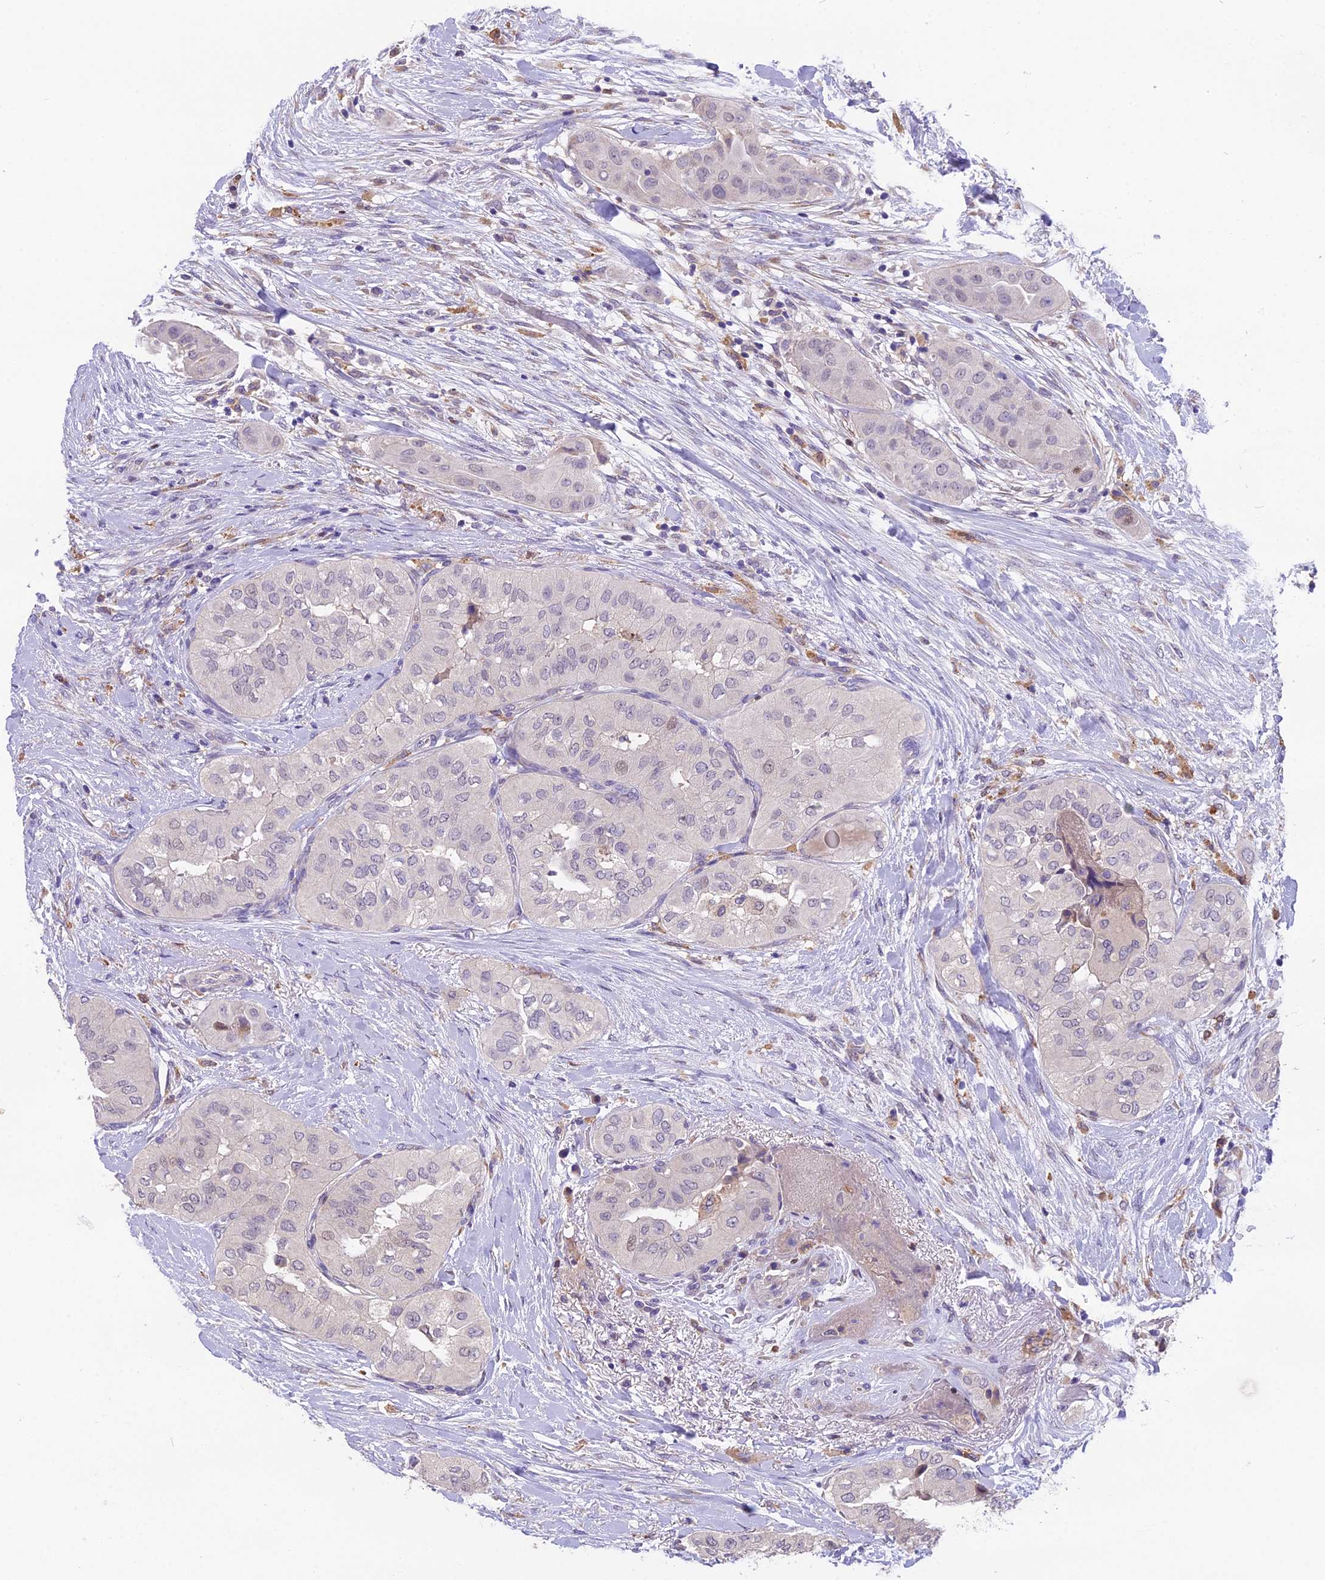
{"staining": {"intensity": "weak", "quantity": "<25%", "location": "nuclear"}, "tissue": "head and neck cancer", "cell_type": "Tumor cells", "image_type": "cancer", "snomed": [{"axis": "morphology", "description": "Adenocarcinoma, NOS"}, {"axis": "topography", "description": "Head-Neck"}], "caption": "The image reveals no significant positivity in tumor cells of adenocarcinoma (head and neck).", "gene": "PUS10", "patient": {"sex": "male", "age": 66}}